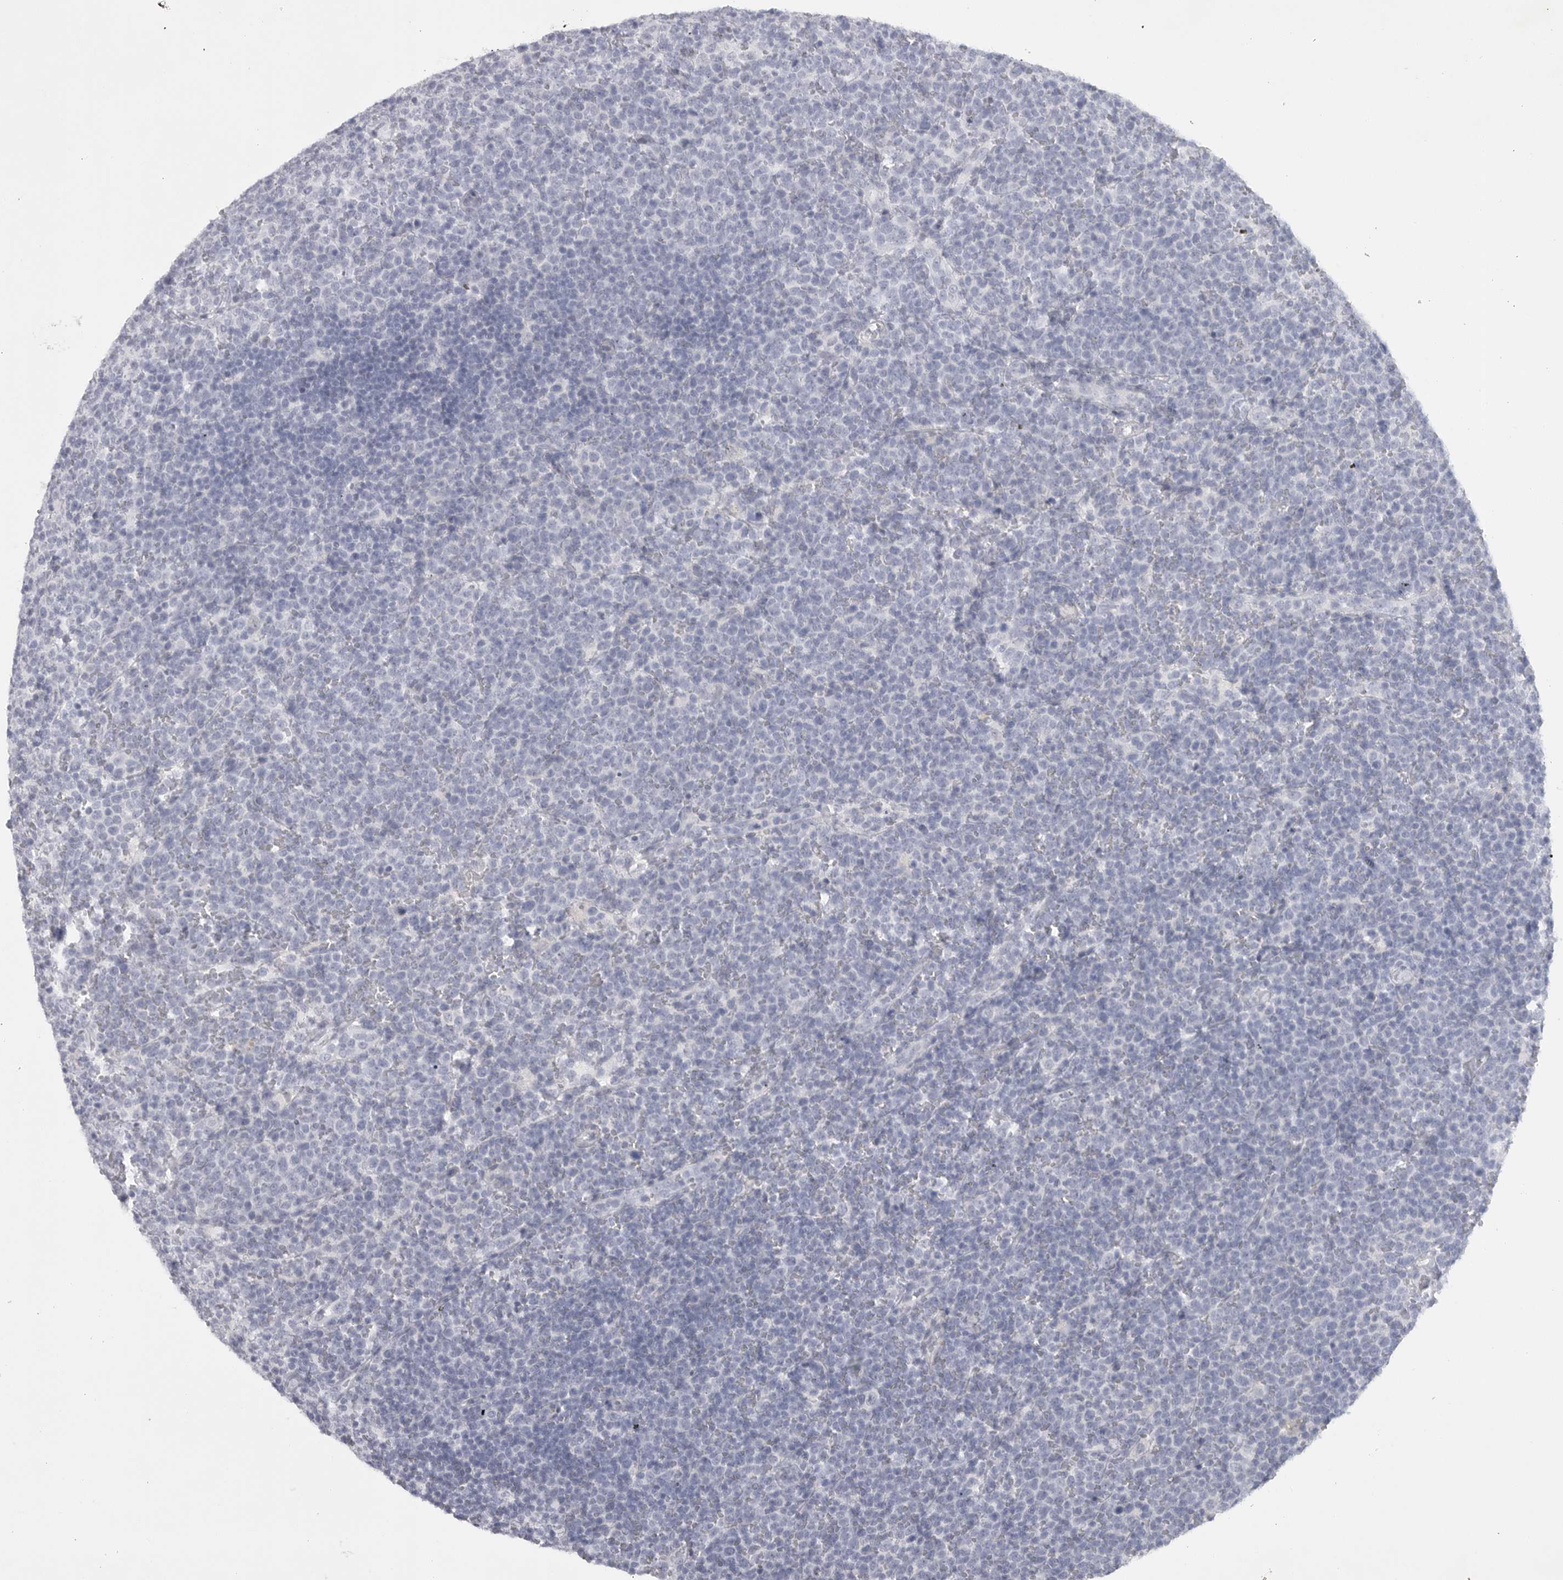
{"staining": {"intensity": "negative", "quantity": "none", "location": "none"}, "tissue": "lymphoma", "cell_type": "Tumor cells", "image_type": "cancer", "snomed": [{"axis": "morphology", "description": "Malignant lymphoma, non-Hodgkin's type, High grade"}, {"axis": "topography", "description": "Lymph node"}], "caption": "Human high-grade malignant lymphoma, non-Hodgkin's type stained for a protein using immunohistochemistry (IHC) reveals no staining in tumor cells.", "gene": "TNR", "patient": {"sex": "male", "age": 61}}